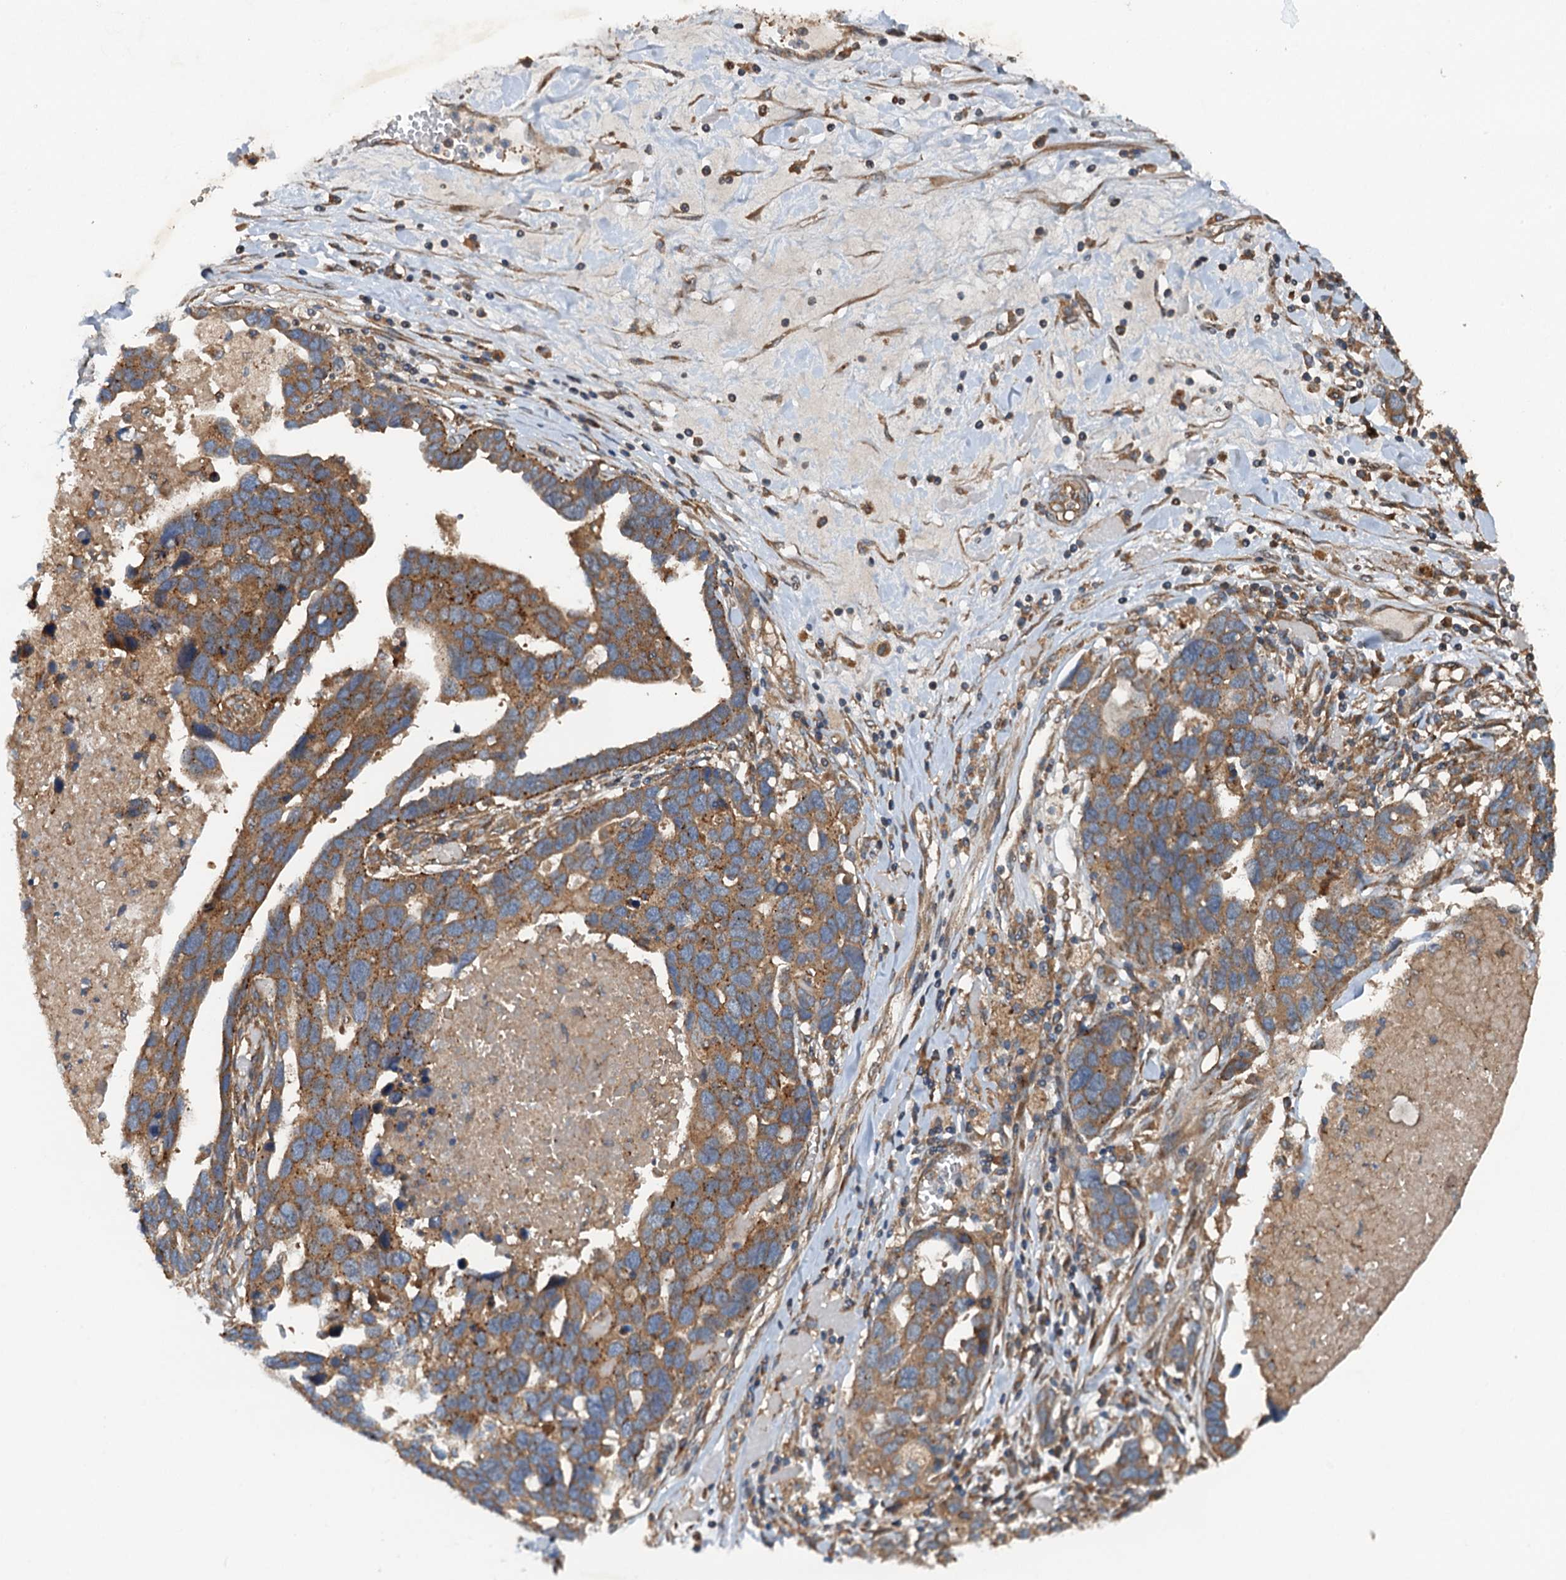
{"staining": {"intensity": "moderate", "quantity": ">75%", "location": "cytoplasmic/membranous"}, "tissue": "ovarian cancer", "cell_type": "Tumor cells", "image_type": "cancer", "snomed": [{"axis": "morphology", "description": "Cystadenocarcinoma, serous, NOS"}, {"axis": "topography", "description": "Ovary"}], "caption": "There is medium levels of moderate cytoplasmic/membranous staining in tumor cells of serous cystadenocarcinoma (ovarian), as demonstrated by immunohistochemical staining (brown color).", "gene": "COG3", "patient": {"sex": "female", "age": 54}}